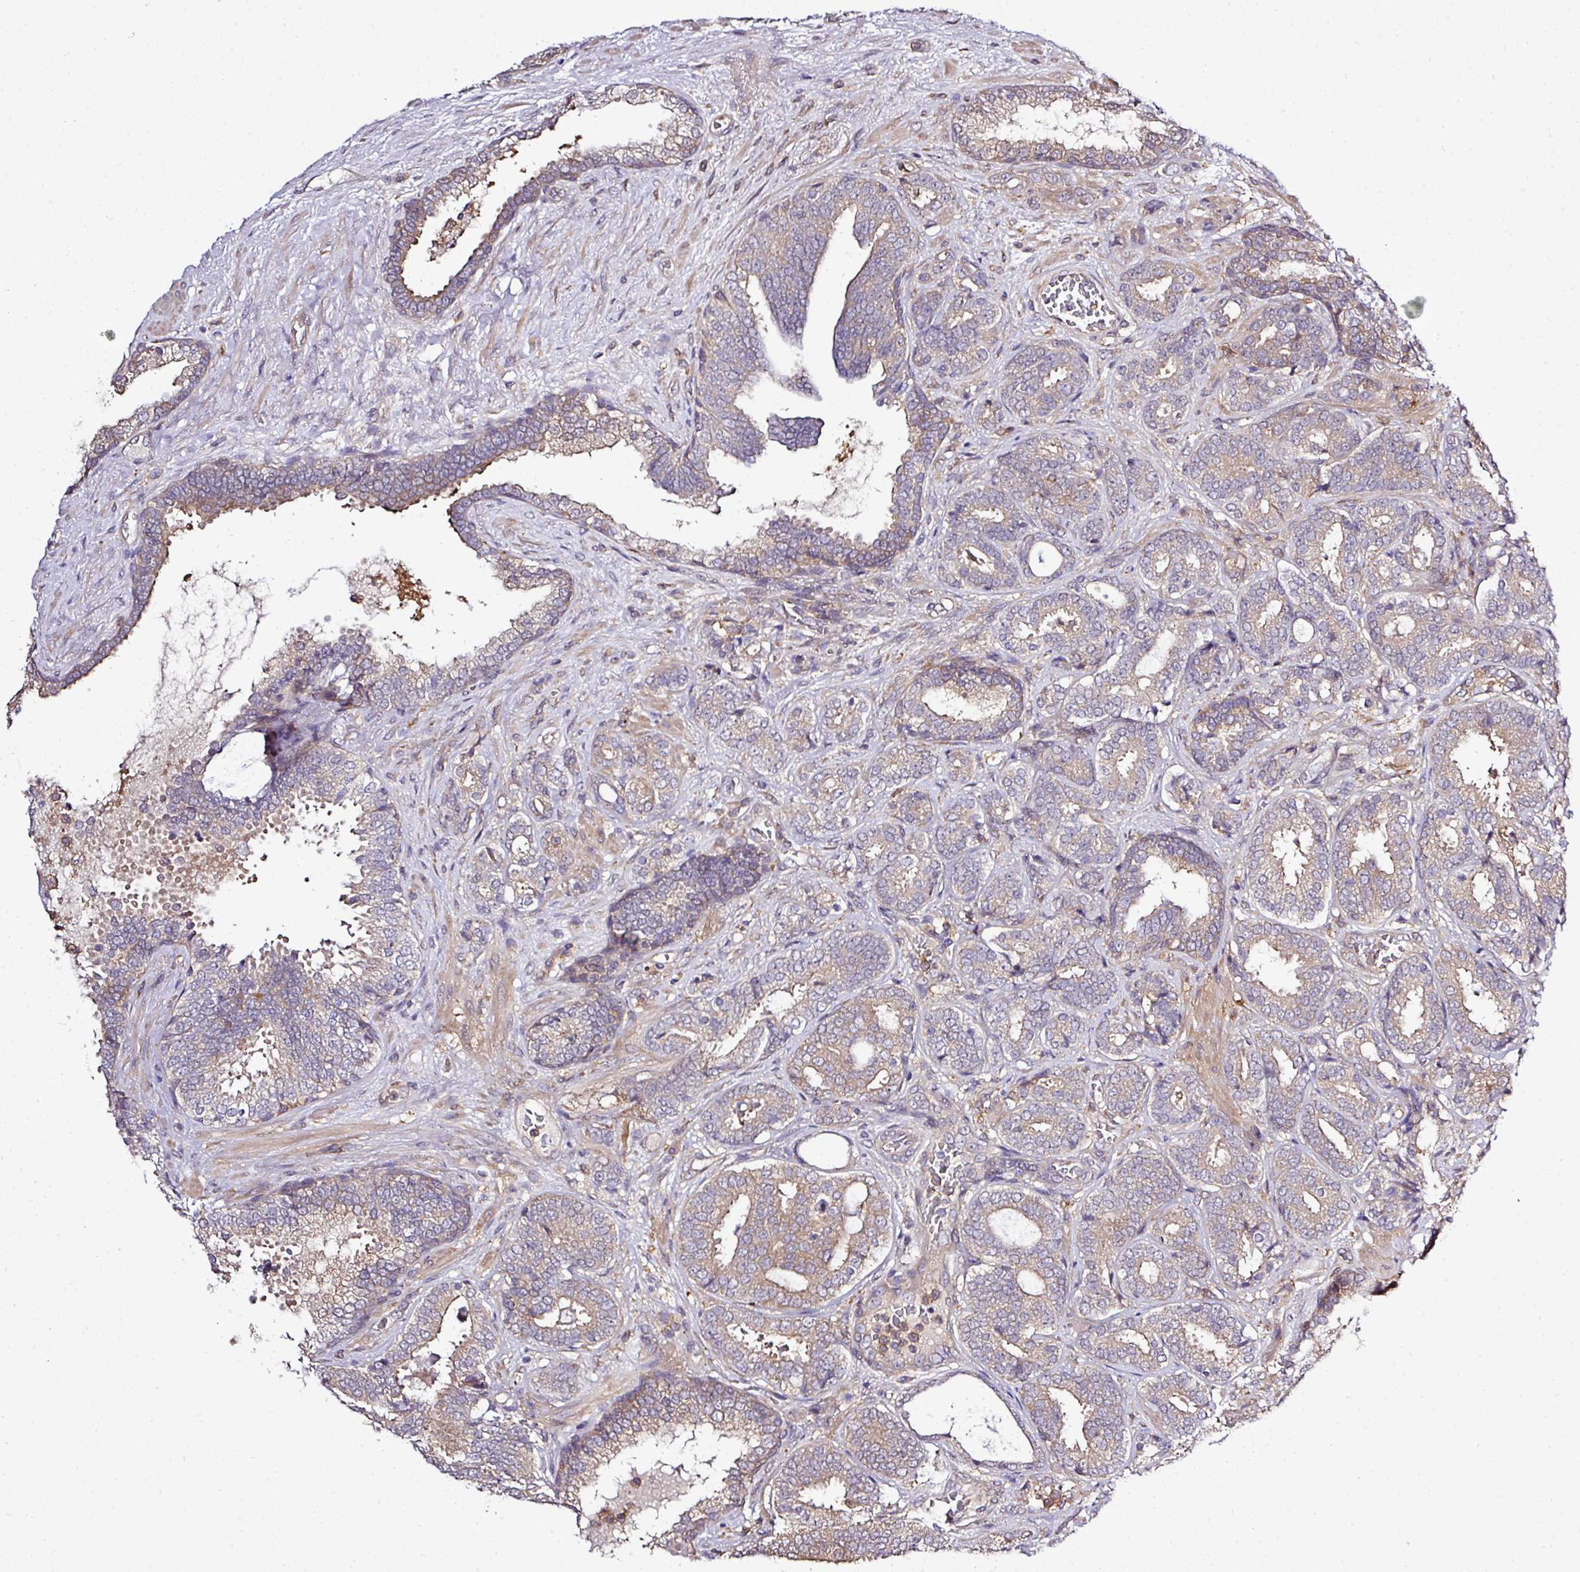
{"staining": {"intensity": "weak", "quantity": "<25%", "location": "cytoplasmic/membranous"}, "tissue": "prostate cancer", "cell_type": "Tumor cells", "image_type": "cancer", "snomed": [{"axis": "morphology", "description": "Adenocarcinoma, High grade"}, {"axis": "topography", "description": "Prostate"}], "caption": "A photomicrograph of prostate high-grade adenocarcinoma stained for a protein displays no brown staining in tumor cells.", "gene": "TMEM107", "patient": {"sex": "male", "age": 65}}